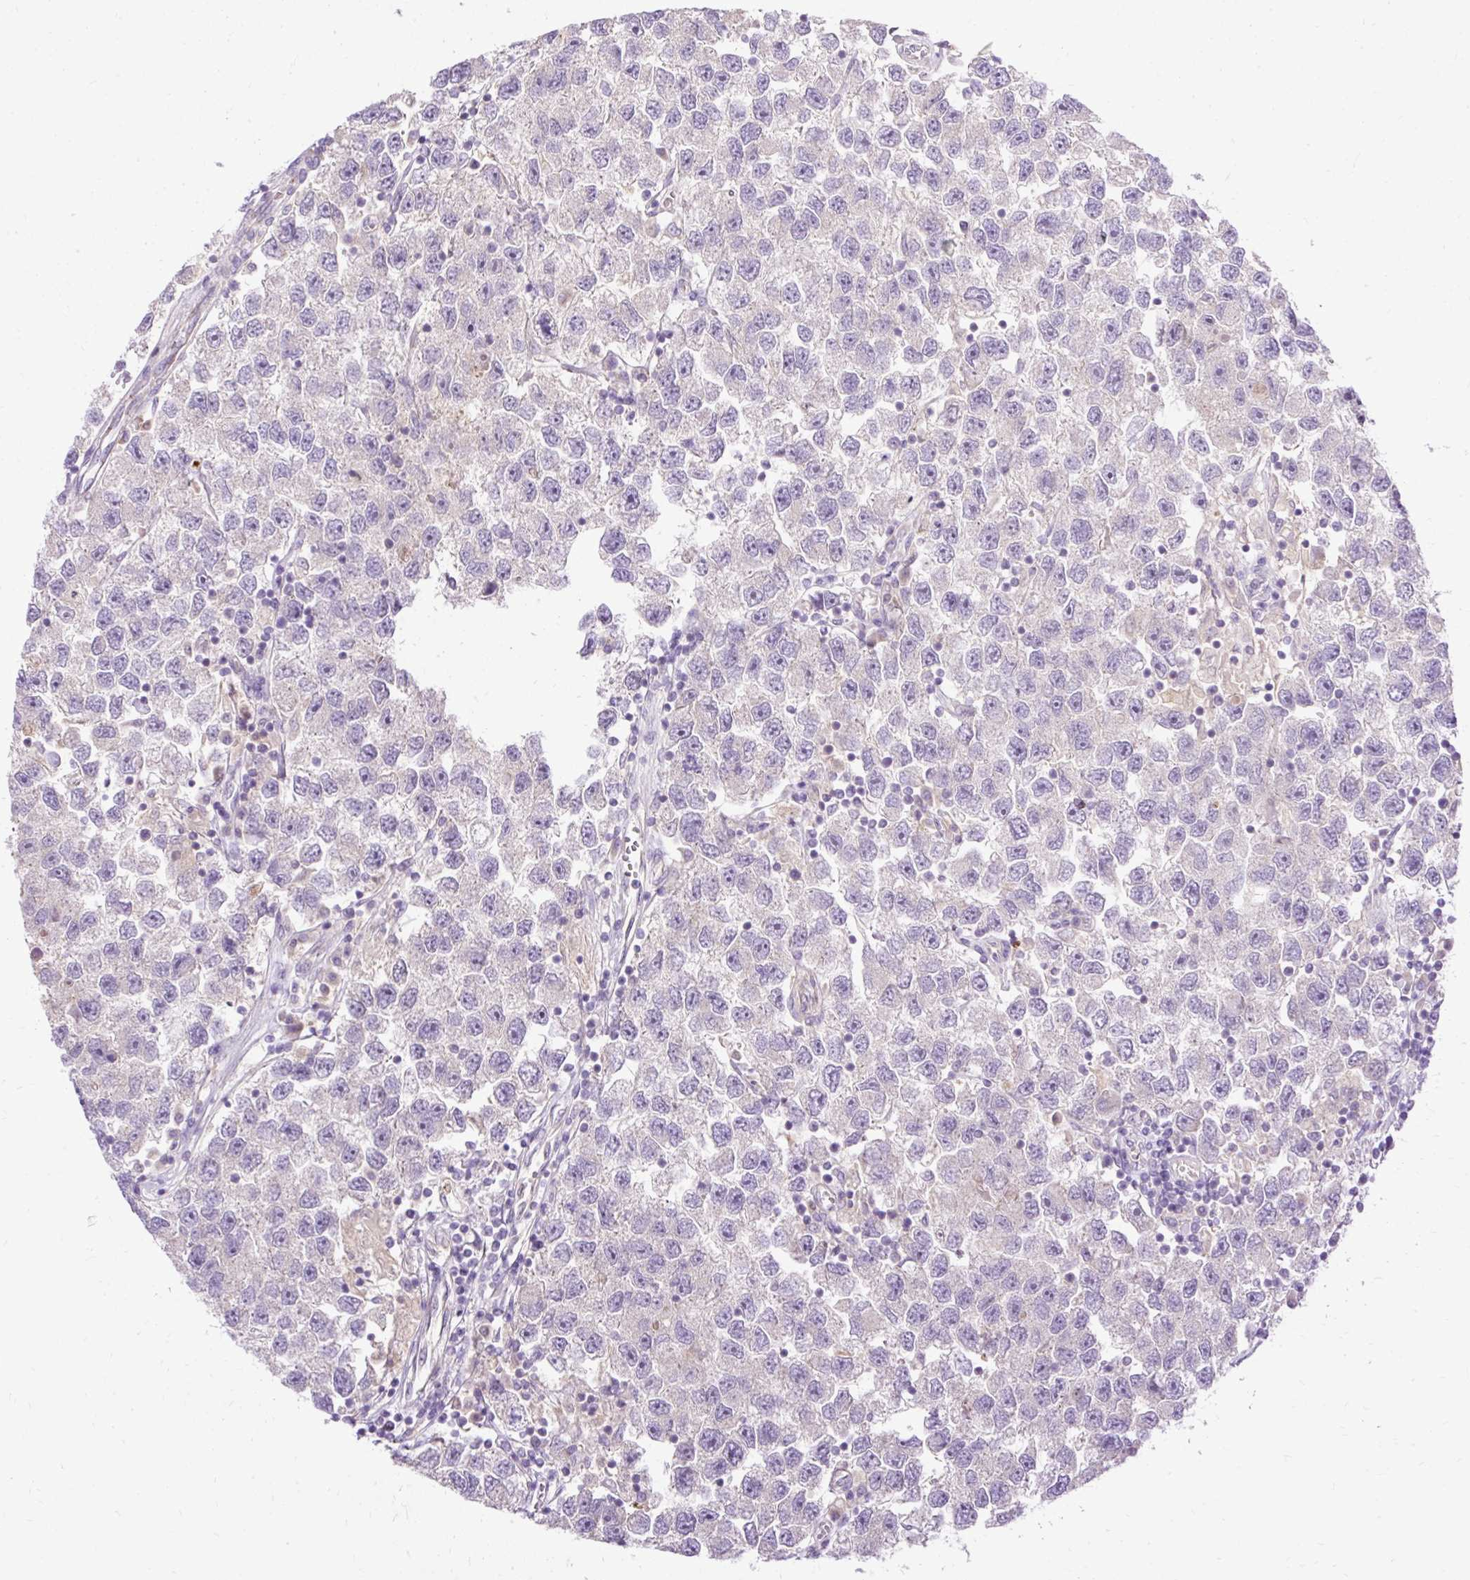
{"staining": {"intensity": "negative", "quantity": "none", "location": "none"}, "tissue": "testis cancer", "cell_type": "Tumor cells", "image_type": "cancer", "snomed": [{"axis": "morphology", "description": "Seminoma, NOS"}, {"axis": "topography", "description": "Testis"}], "caption": "Micrograph shows no significant protein staining in tumor cells of testis seminoma. (Stains: DAB (3,3'-diaminobenzidine) immunohistochemistry (IHC) with hematoxylin counter stain, Microscopy: brightfield microscopy at high magnification).", "gene": "HEXB", "patient": {"sex": "male", "age": 26}}